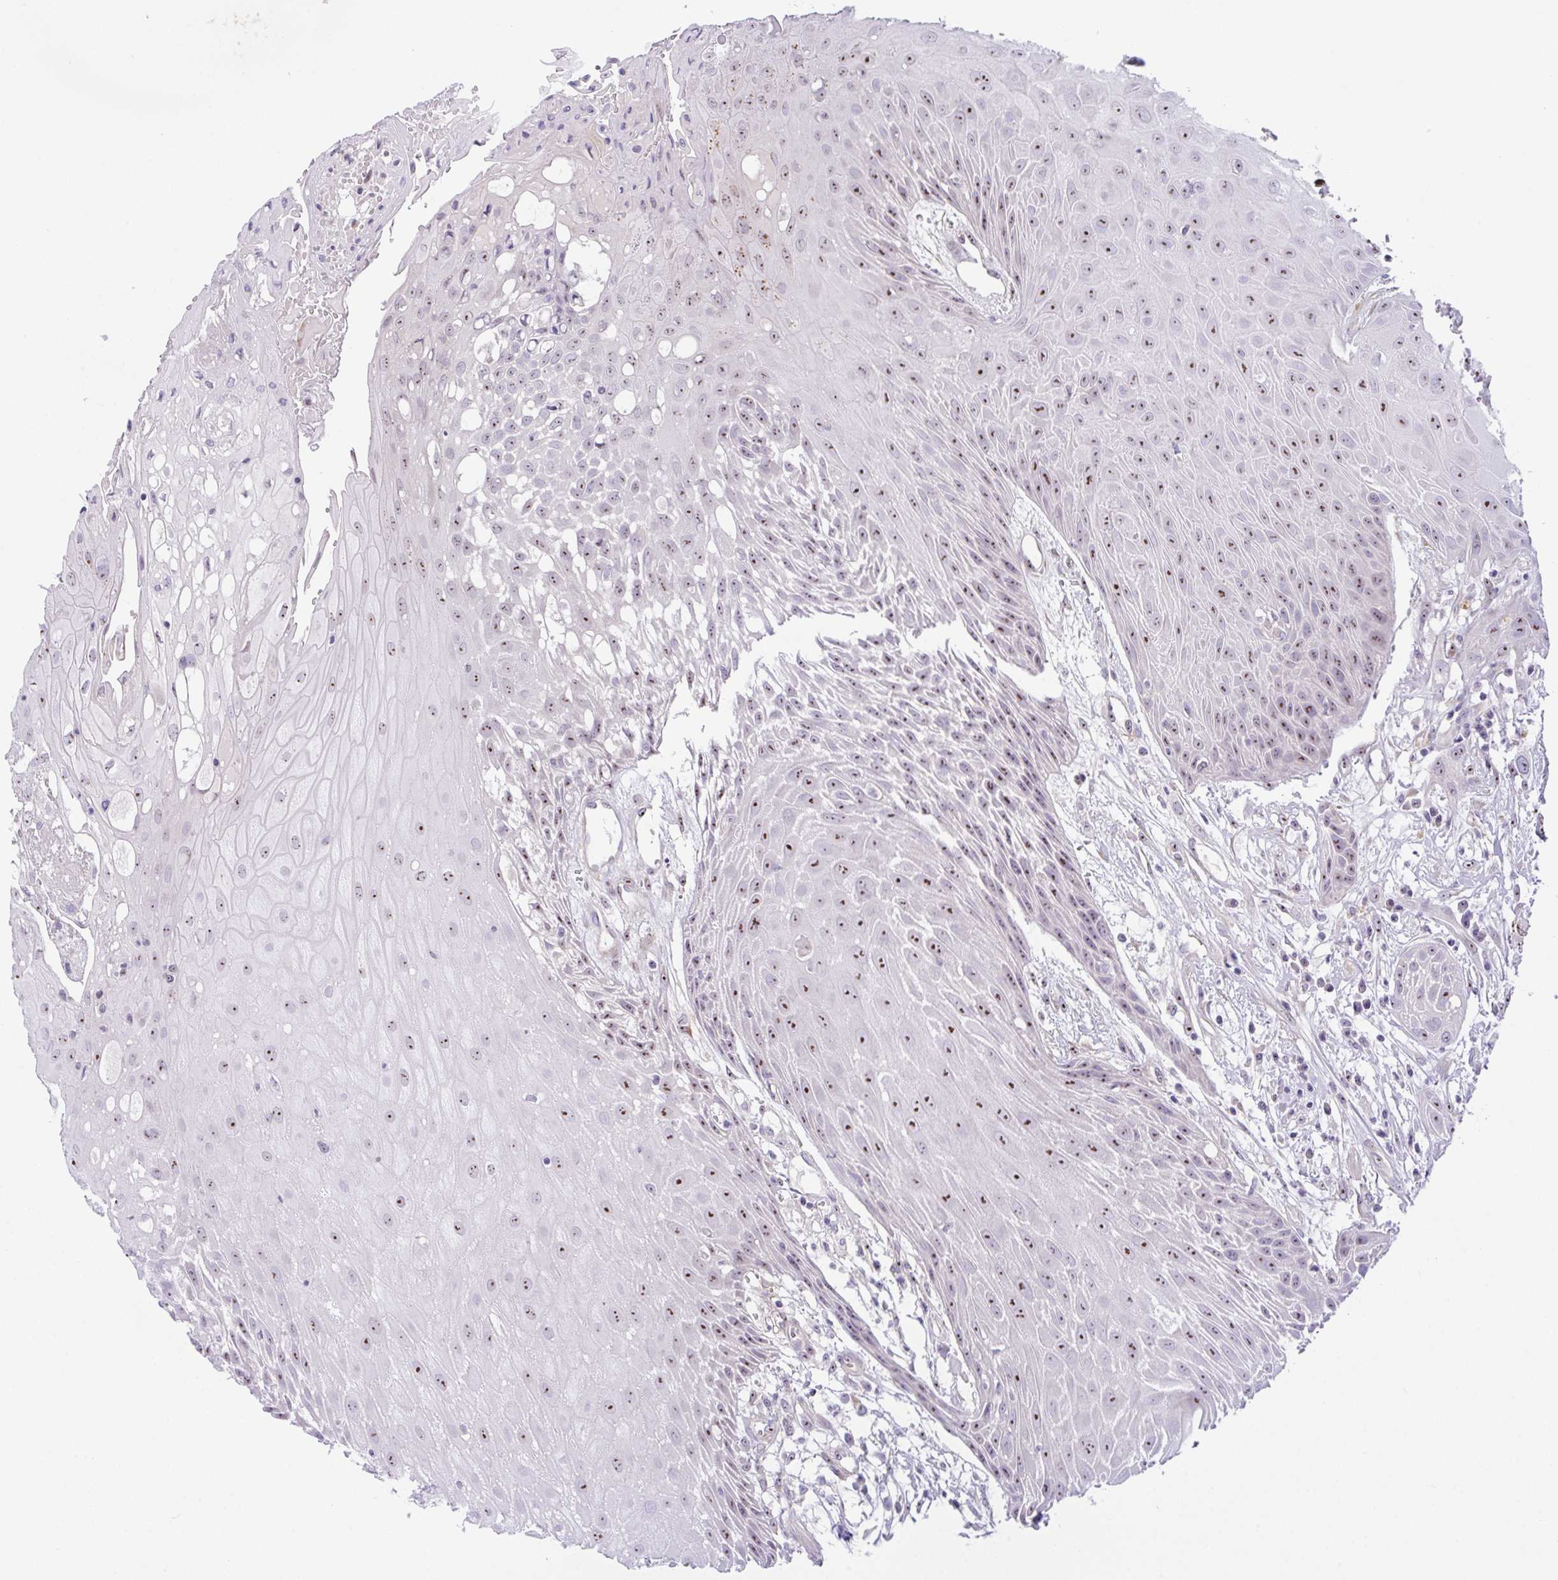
{"staining": {"intensity": "strong", "quantity": "25%-75%", "location": "nuclear"}, "tissue": "head and neck cancer", "cell_type": "Tumor cells", "image_type": "cancer", "snomed": [{"axis": "morphology", "description": "Squamous cell carcinoma, NOS"}, {"axis": "topography", "description": "Head-Neck"}], "caption": "A micrograph showing strong nuclear expression in about 25%-75% of tumor cells in head and neck squamous cell carcinoma, as visualized by brown immunohistochemical staining.", "gene": "MXRA8", "patient": {"sex": "female", "age": 73}}